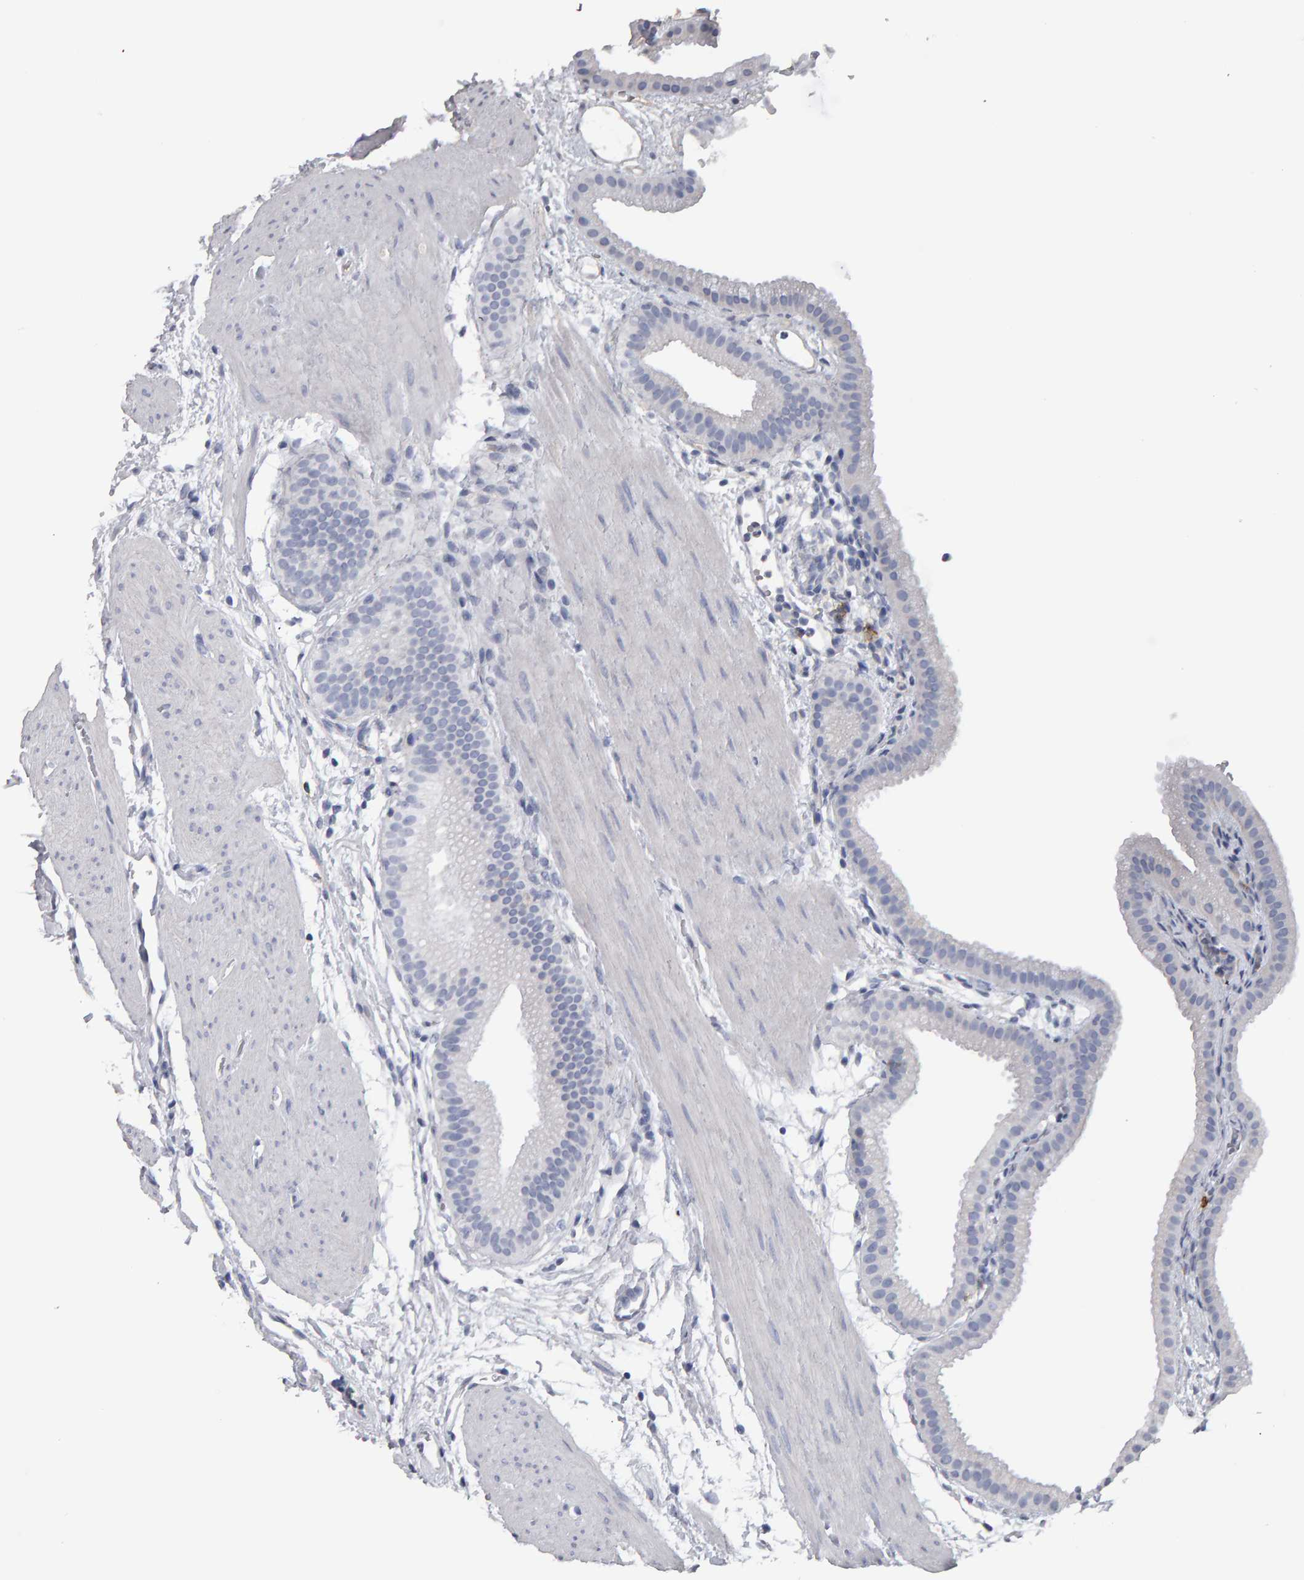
{"staining": {"intensity": "negative", "quantity": "none", "location": "none"}, "tissue": "gallbladder", "cell_type": "Glandular cells", "image_type": "normal", "snomed": [{"axis": "morphology", "description": "Normal tissue, NOS"}, {"axis": "topography", "description": "Gallbladder"}], "caption": "DAB immunohistochemical staining of normal human gallbladder demonstrates no significant staining in glandular cells.", "gene": "CD38", "patient": {"sex": "female", "age": 64}}